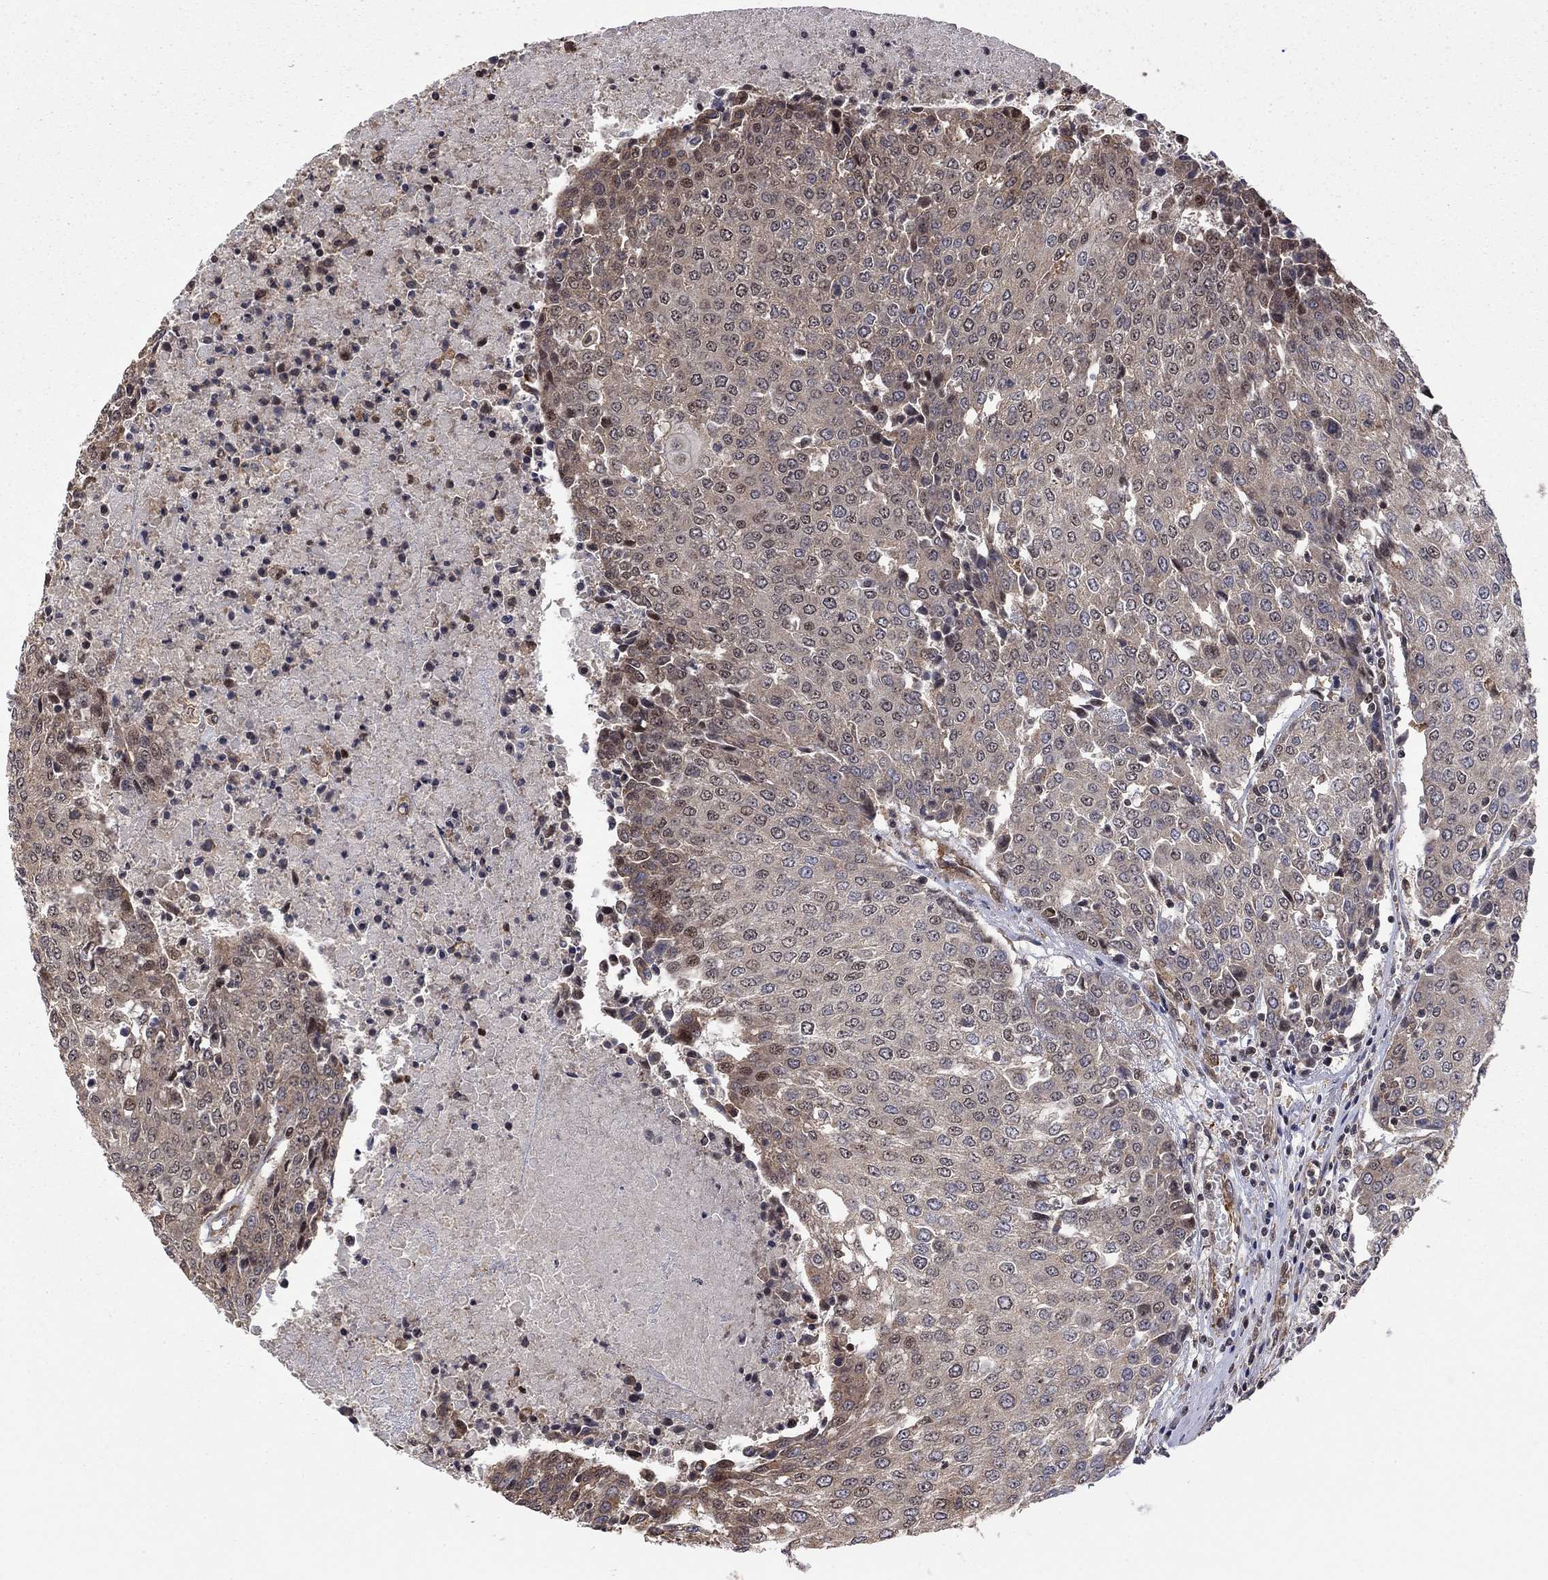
{"staining": {"intensity": "moderate", "quantity": "<25%", "location": "cytoplasmic/membranous,nuclear"}, "tissue": "urothelial cancer", "cell_type": "Tumor cells", "image_type": "cancer", "snomed": [{"axis": "morphology", "description": "Urothelial carcinoma, High grade"}, {"axis": "topography", "description": "Urinary bladder"}], "caption": "Protein expression analysis of urothelial carcinoma (high-grade) demonstrates moderate cytoplasmic/membranous and nuclear staining in approximately <25% of tumor cells. (DAB IHC with brightfield microscopy, high magnification).", "gene": "TDP1", "patient": {"sex": "female", "age": 85}}